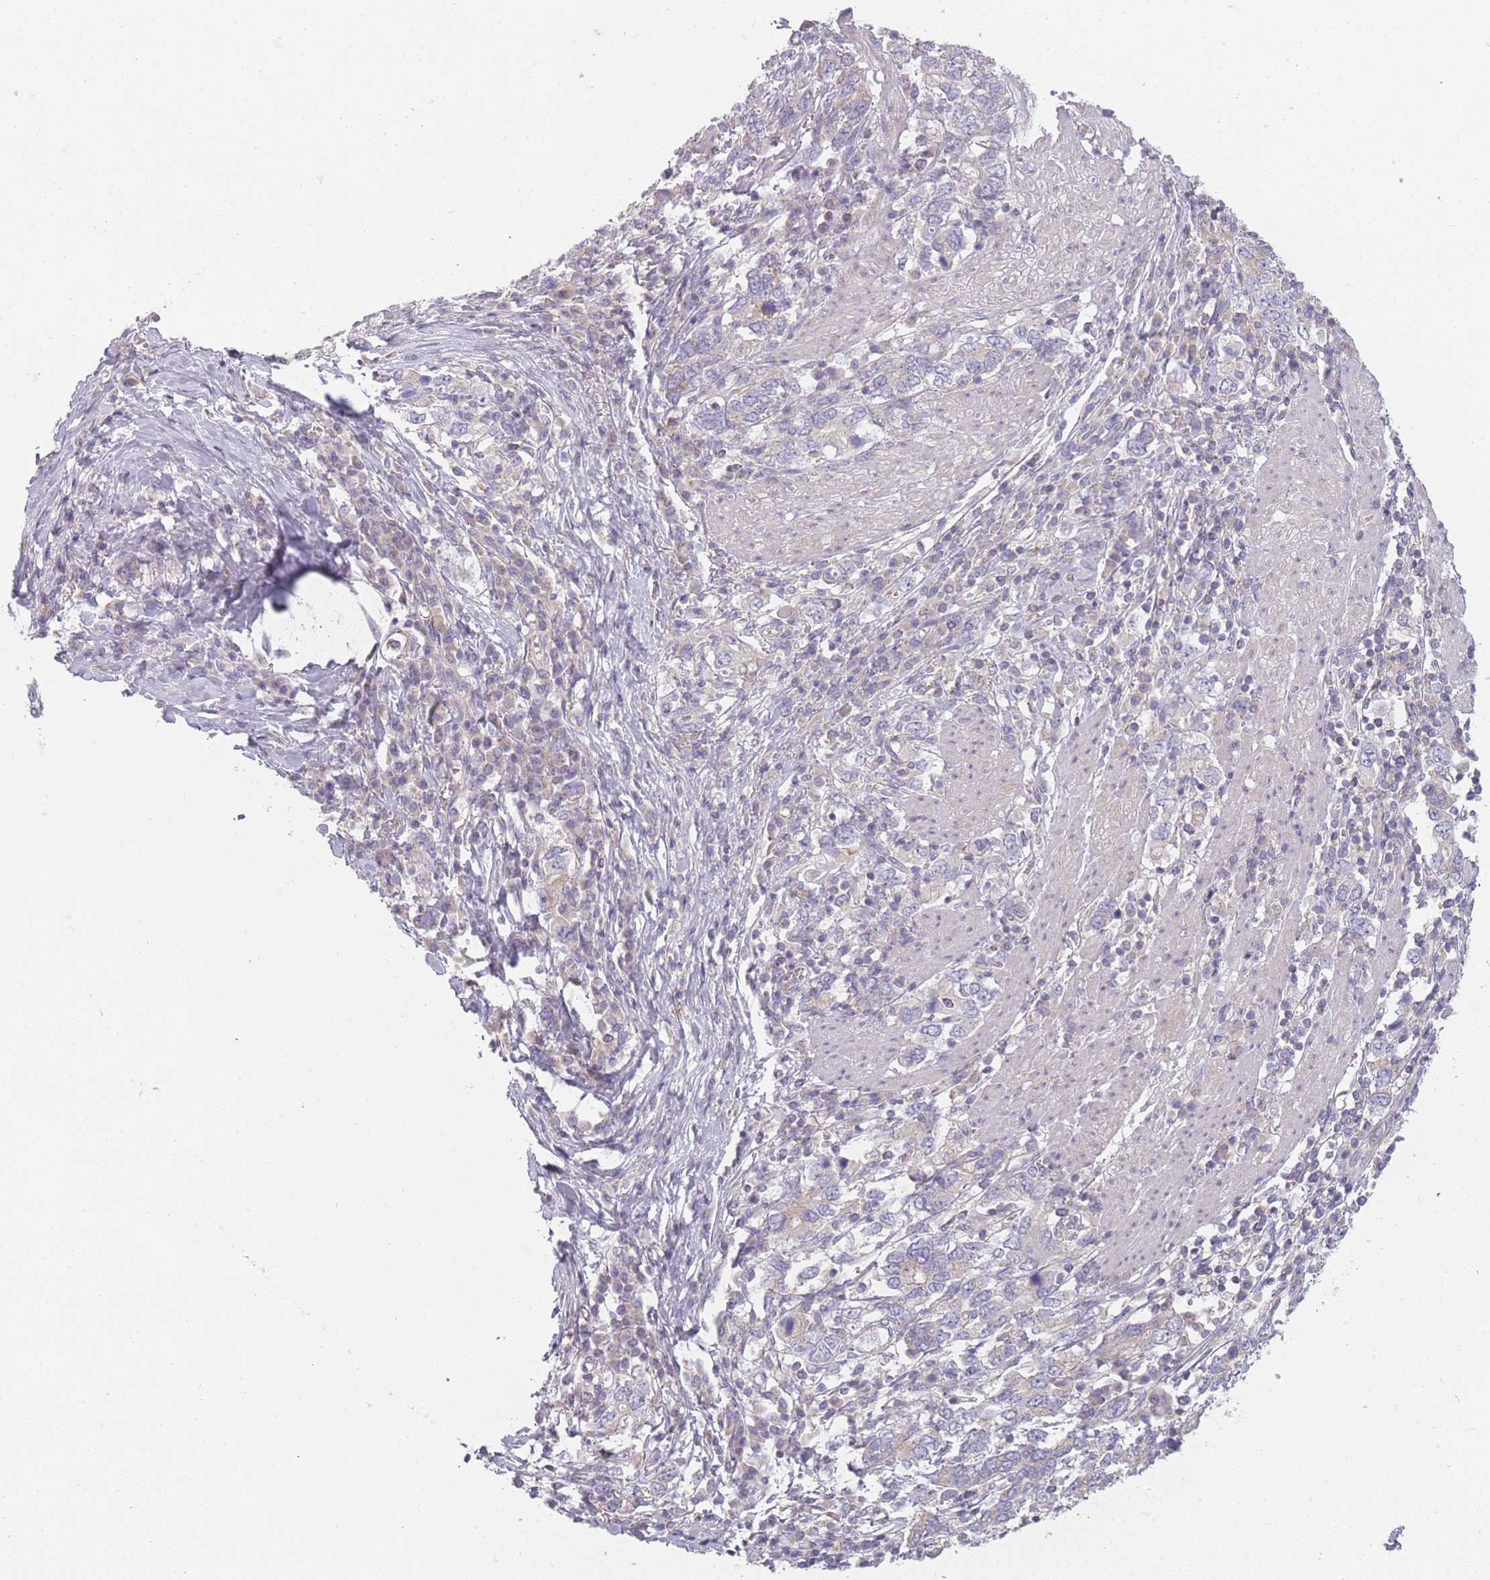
{"staining": {"intensity": "negative", "quantity": "none", "location": "none"}, "tissue": "stomach cancer", "cell_type": "Tumor cells", "image_type": "cancer", "snomed": [{"axis": "morphology", "description": "Adenocarcinoma, NOS"}, {"axis": "topography", "description": "Stomach, upper"}, {"axis": "topography", "description": "Stomach"}], "caption": "Immunohistochemistry (IHC) image of neoplastic tissue: human stomach adenocarcinoma stained with DAB (3,3'-diaminobenzidine) demonstrates no significant protein positivity in tumor cells.", "gene": "NT5DC2", "patient": {"sex": "male", "age": 62}}